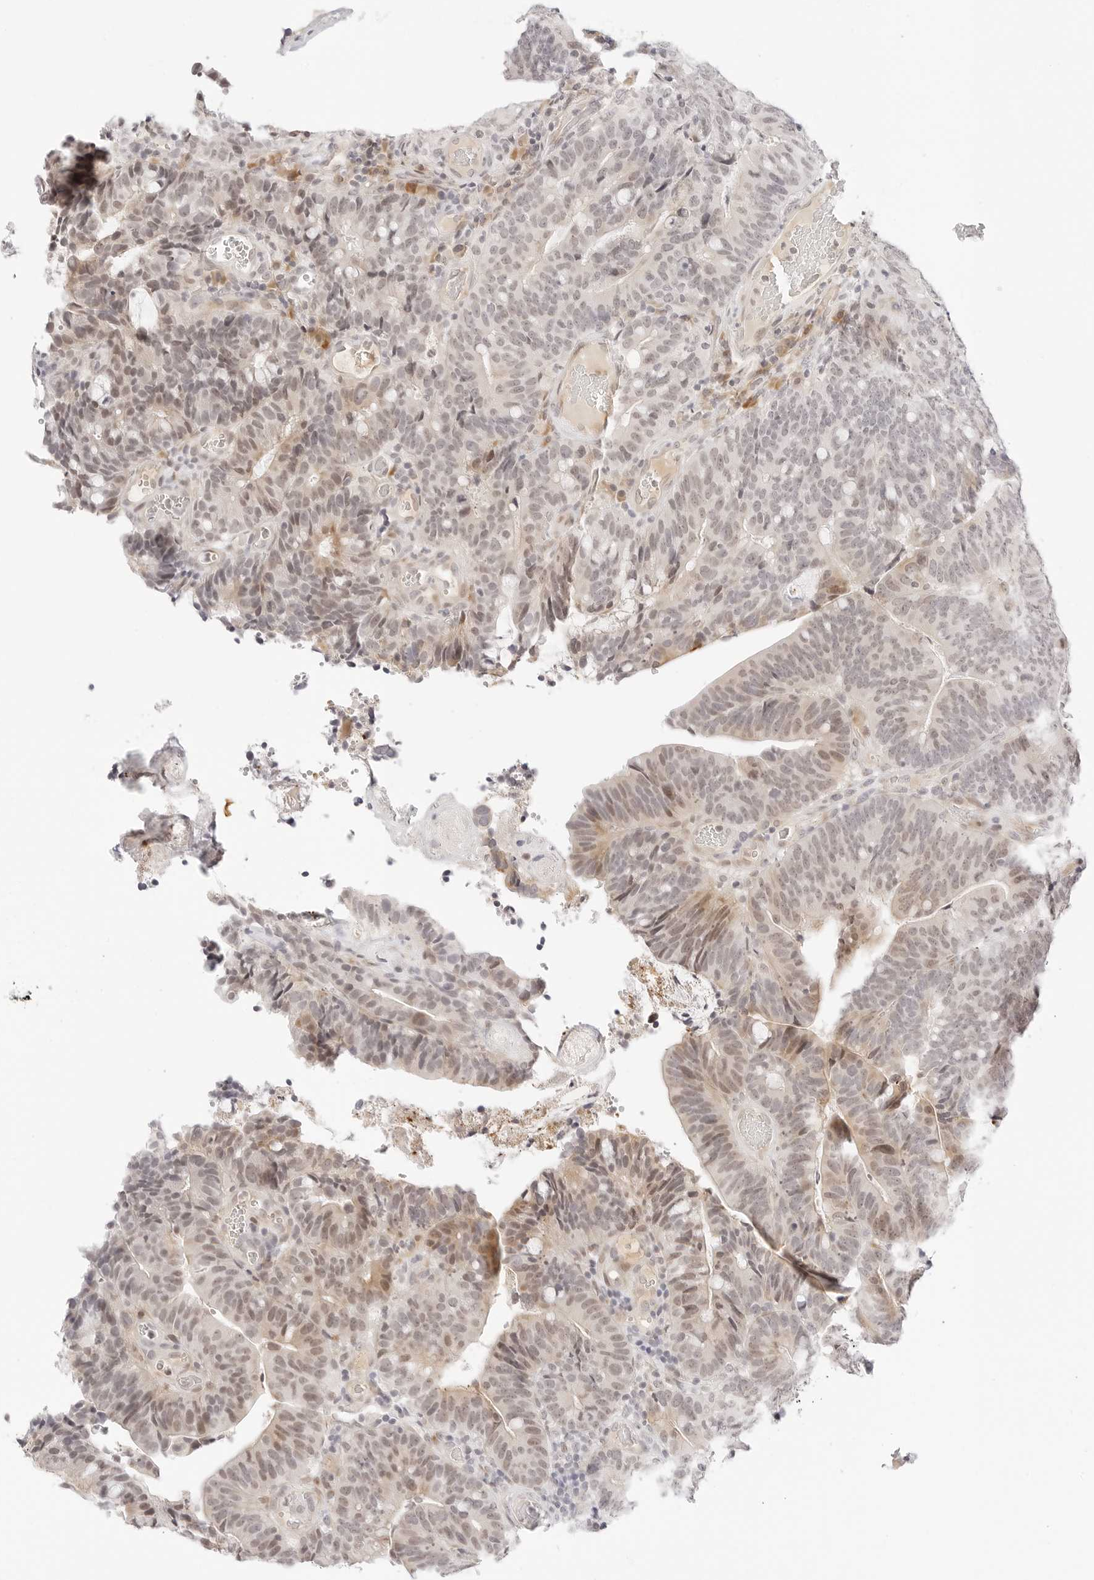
{"staining": {"intensity": "weak", "quantity": ">75%", "location": "nuclear"}, "tissue": "colorectal cancer", "cell_type": "Tumor cells", "image_type": "cancer", "snomed": [{"axis": "morphology", "description": "Adenocarcinoma, NOS"}, {"axis": "topography", "description": "Colon"}], "caption": "Approximately >75% of tumor cells in adenocarcinoma (colorectal) show weak nuclear protein positivity as visualized by brown immunohistochemical staining.", "gene": "XKR4", "patient": {"sex": "female", "age": 66}}